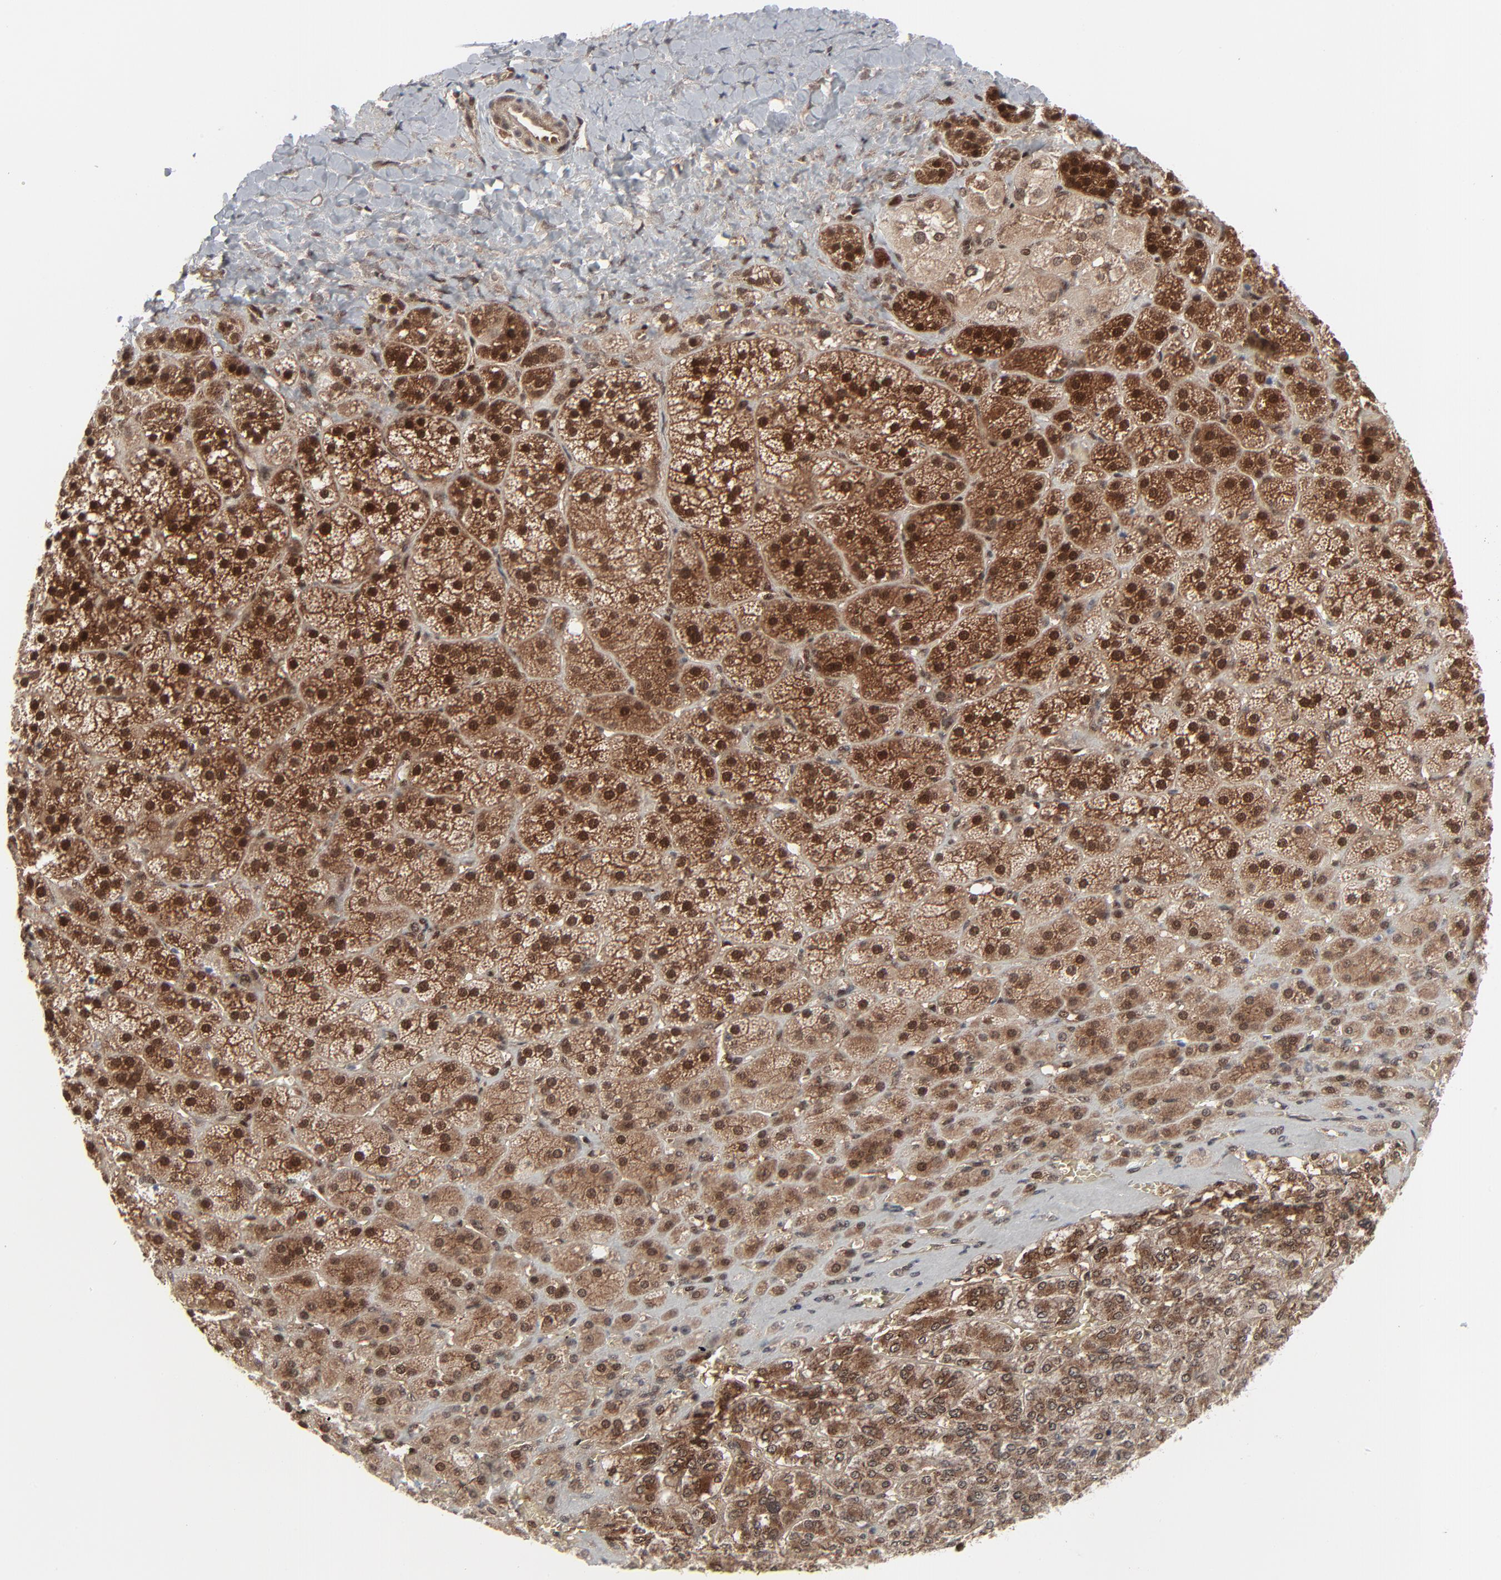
{"staining": {"intensity": "strong", "quantity": ">75%", "location": "cytoplasmic/membranous,nuclear"}, "tissue": "adrenal gland", "cell_type": "Glandular cells", "image_type": "normal", "snomed": [{"axis": "morphology", "description": "Normal tissue, NOS"}, {"axis": "topography", "description": "Adrenal gland"}], "caption": "Adrenal gland stained with IHC exhibits strong cytoplasmic/membranous,nuclear staining in approximately >75% of glandular cells. (DAB (3,3'-diaminobenzidine) IHC with brightfield microscopy, high magnification).", "gene": "AKT1", "patient": {"sex": "female", "age": 71}}